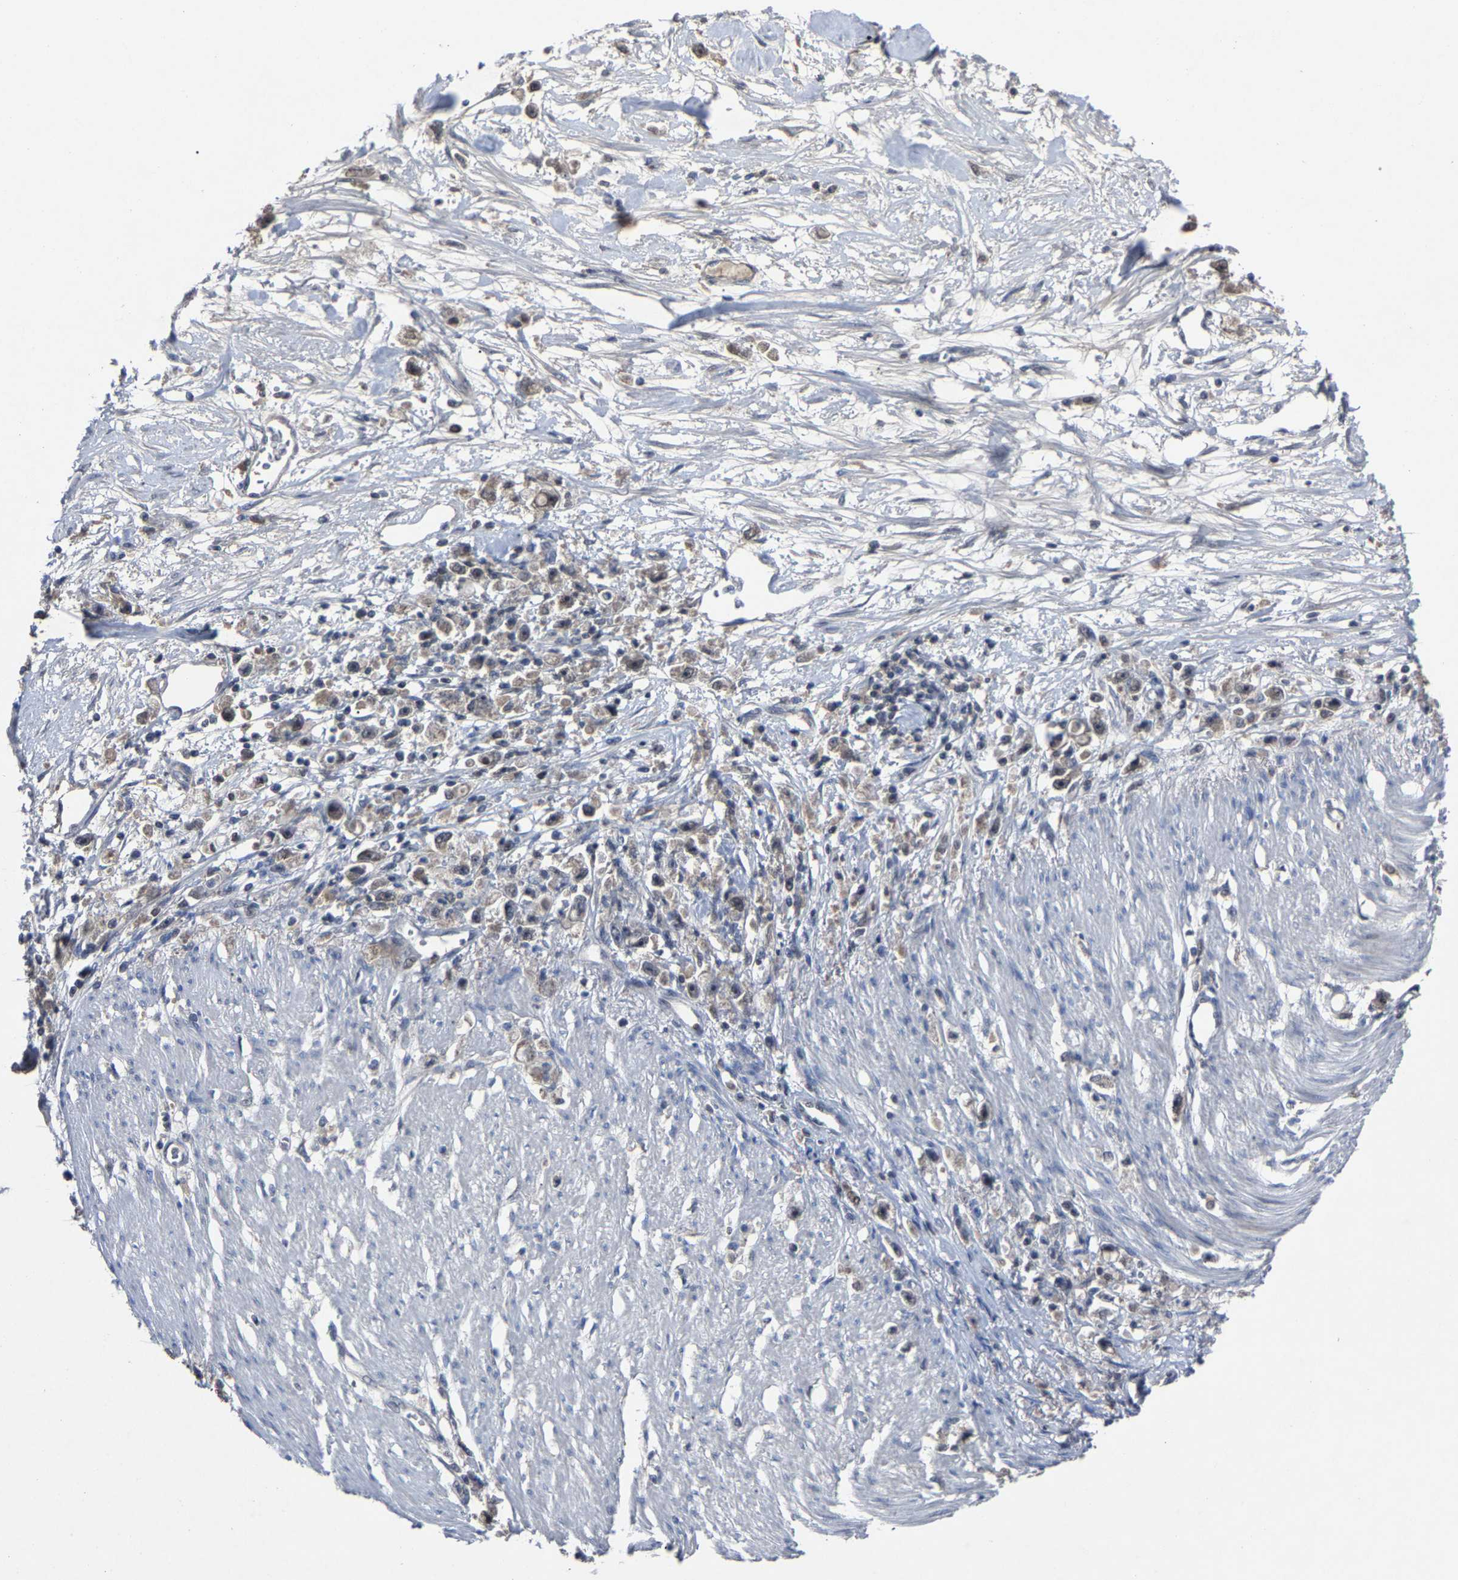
{"staining": {"intensity": "weak", "quantity": ">75%", "location": "cytoplasmic/membranous"}, "tissue": "stomach cancer", "cell_type": "Tumor cells", "image_type": "cancer", "snomed": [{"axis": "morphology", "description": "Adenocarcinoma, NOS"}, {"axis": "topography", "description": "Stomach"}], "caption": "Human stomach cancer (adenocarcinoma) stained with a brown dye shows weak cytoplasmic/membranous positive positivity in approximately >75% of tumor cells.", "gene": "LSM8", "patient": {"sex": "female", "age": 59}}